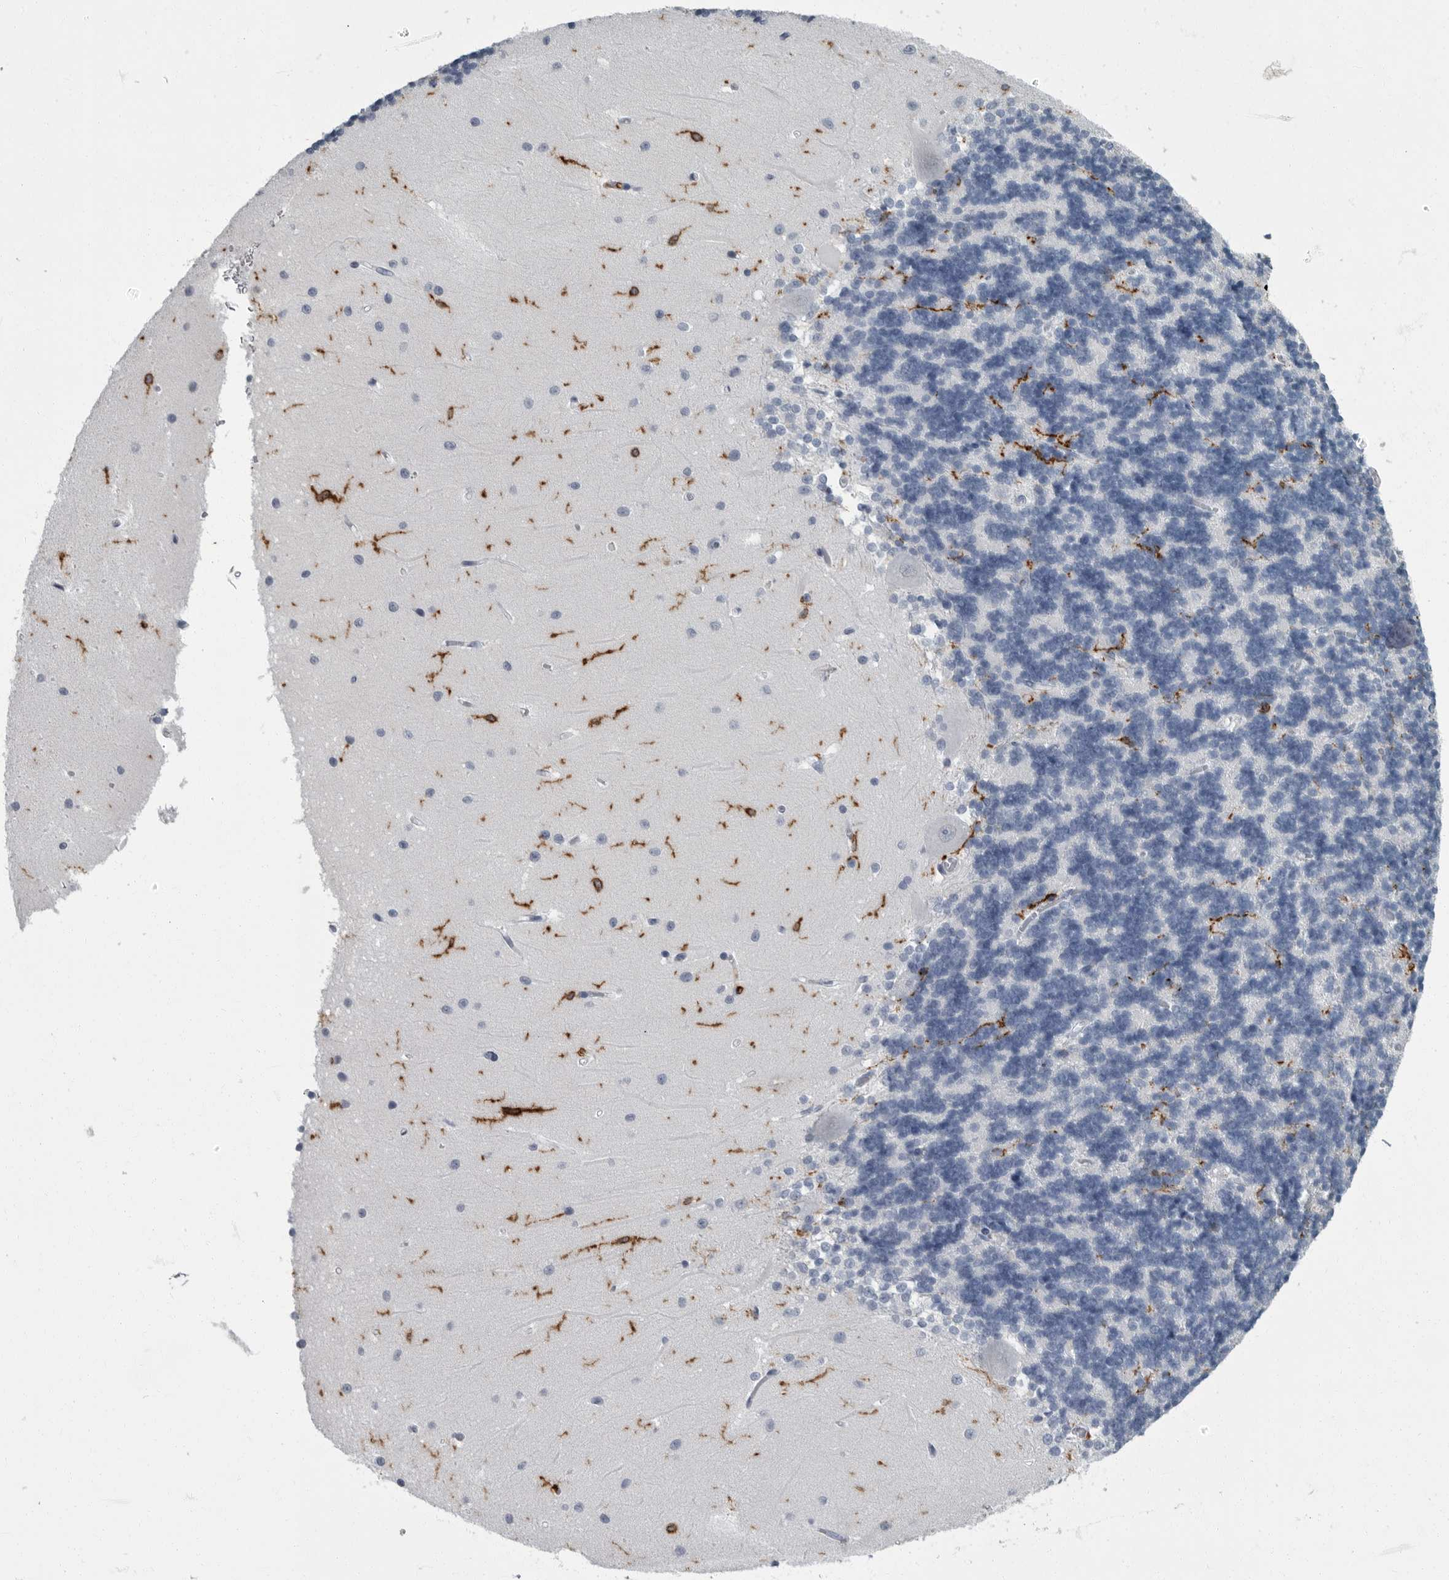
{"staining": {"intensity": "moderate", "quantity": "<25%", "location": "cytoplasmic/membranous"}, "tissue": "cerebellum", "cell_type": "Cells in granular layer", "image_type": "normal", "snomed": [{"axis": "morphology", "description": "Normal tissue, NOS"}, {"axis": "topography", "description": "Cerebellum"}], "caption": "High-magnification brightfield microscopy of normal cerebellum stained with DAB (3,3'-diaminobenzidine) (brown) and counterstained with hematoxylin (blue). cells in granular layer exhibit moderate cytoplasmic/membranous staining is present in about<25% of cells.", "gene": "FCER1G", "patient": {"sex": "male", "age": 37}}